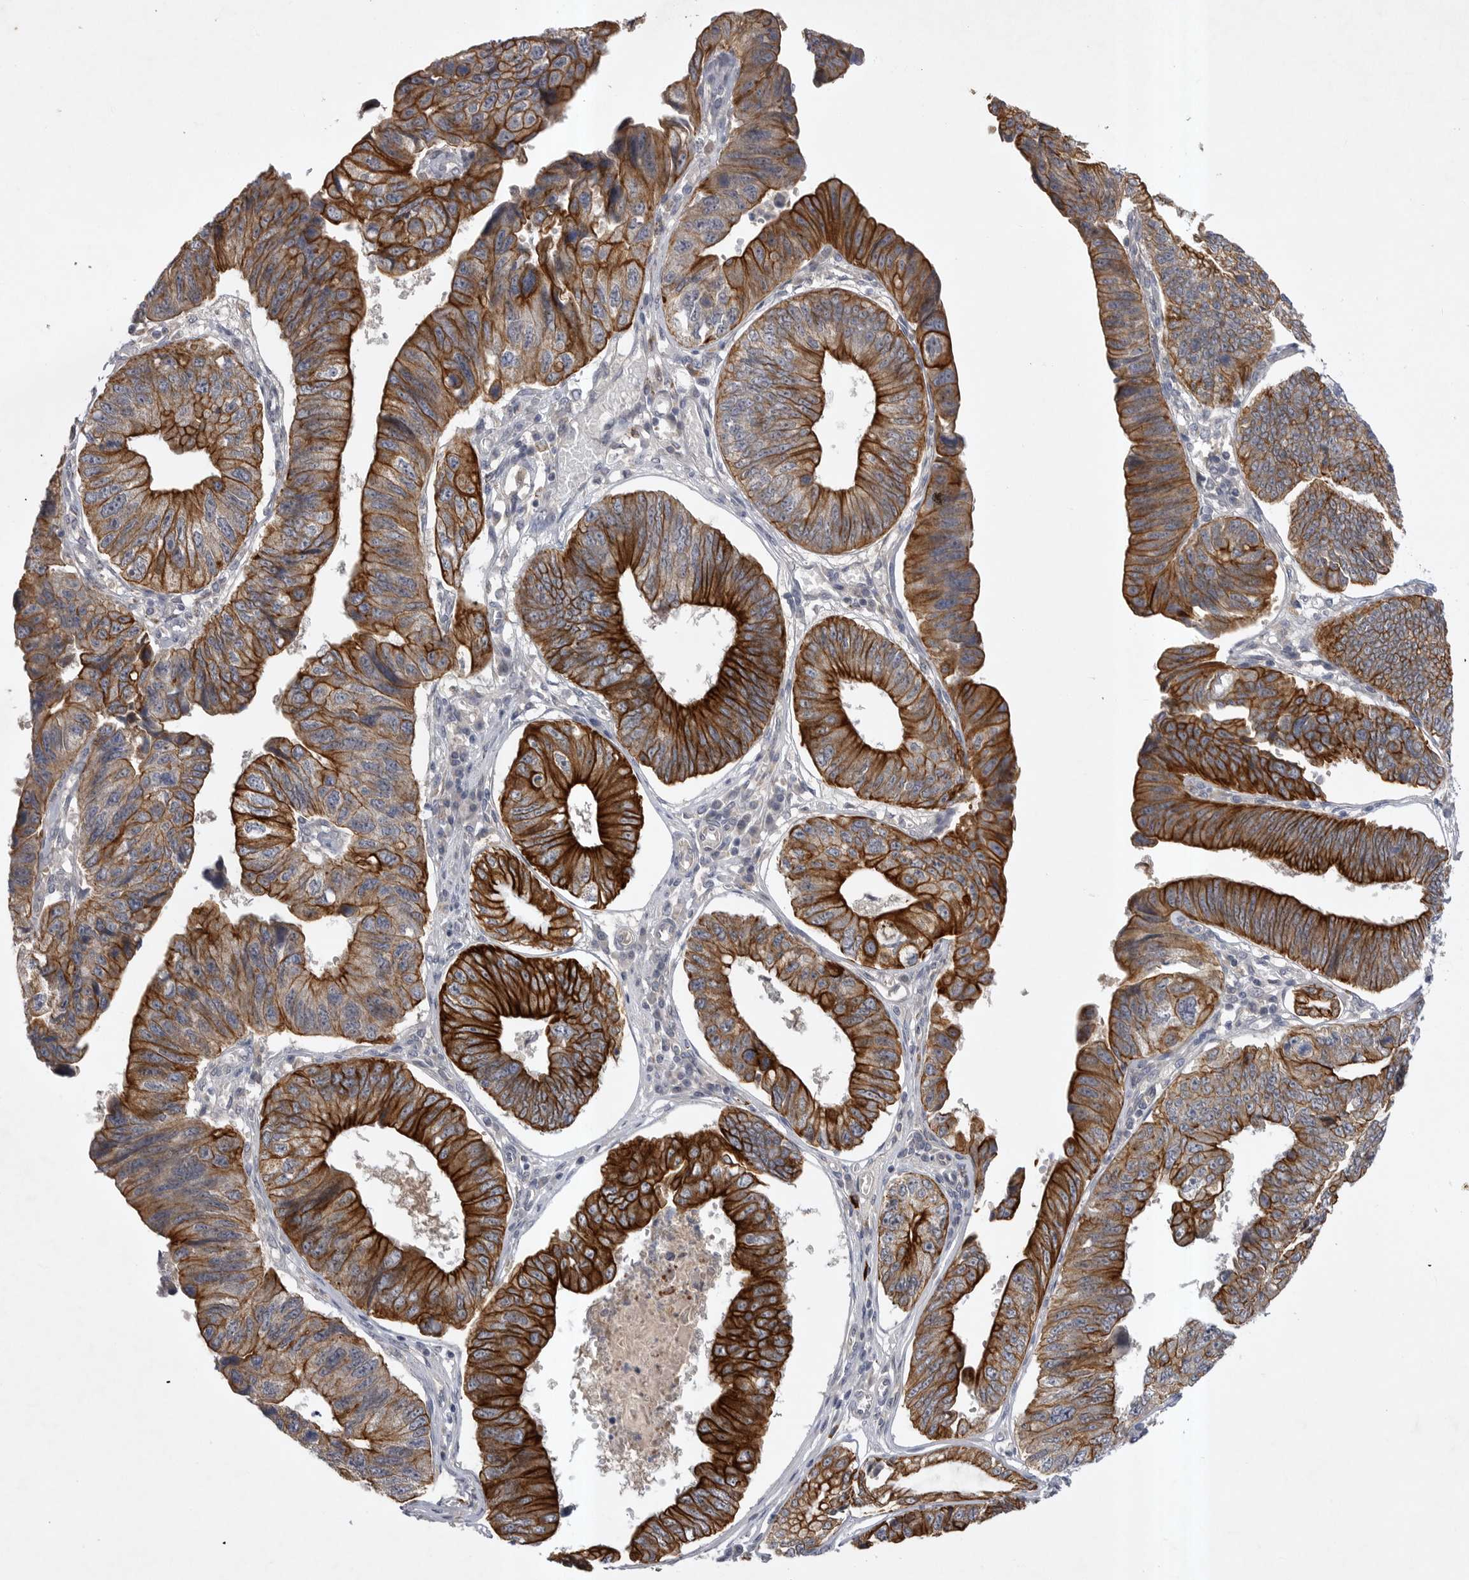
{"staining": {"intensity": "strong", "quantity": ">75%", "location": "cytoplasmic/membranous"}, "tissue": "stomach cancer", "cell_type": "Tumor cells", "image_type": "cancer", "snomed": [{"axis": "morphology", "description": "Adenocarcinoma, NOS"}, {"axis": "topography", "description": "Stomach"}], "caption": "Immunohistochemistry (DAB (3,3'-diaminobenzidine)) staining of adenocarcinoma (stomach) exhibits strong cytoplasmic/membranous protein staining in approximately >75% of tumor cells.", "gene": "DHDDS", "patient": {"sex": "male", "age": 59}}